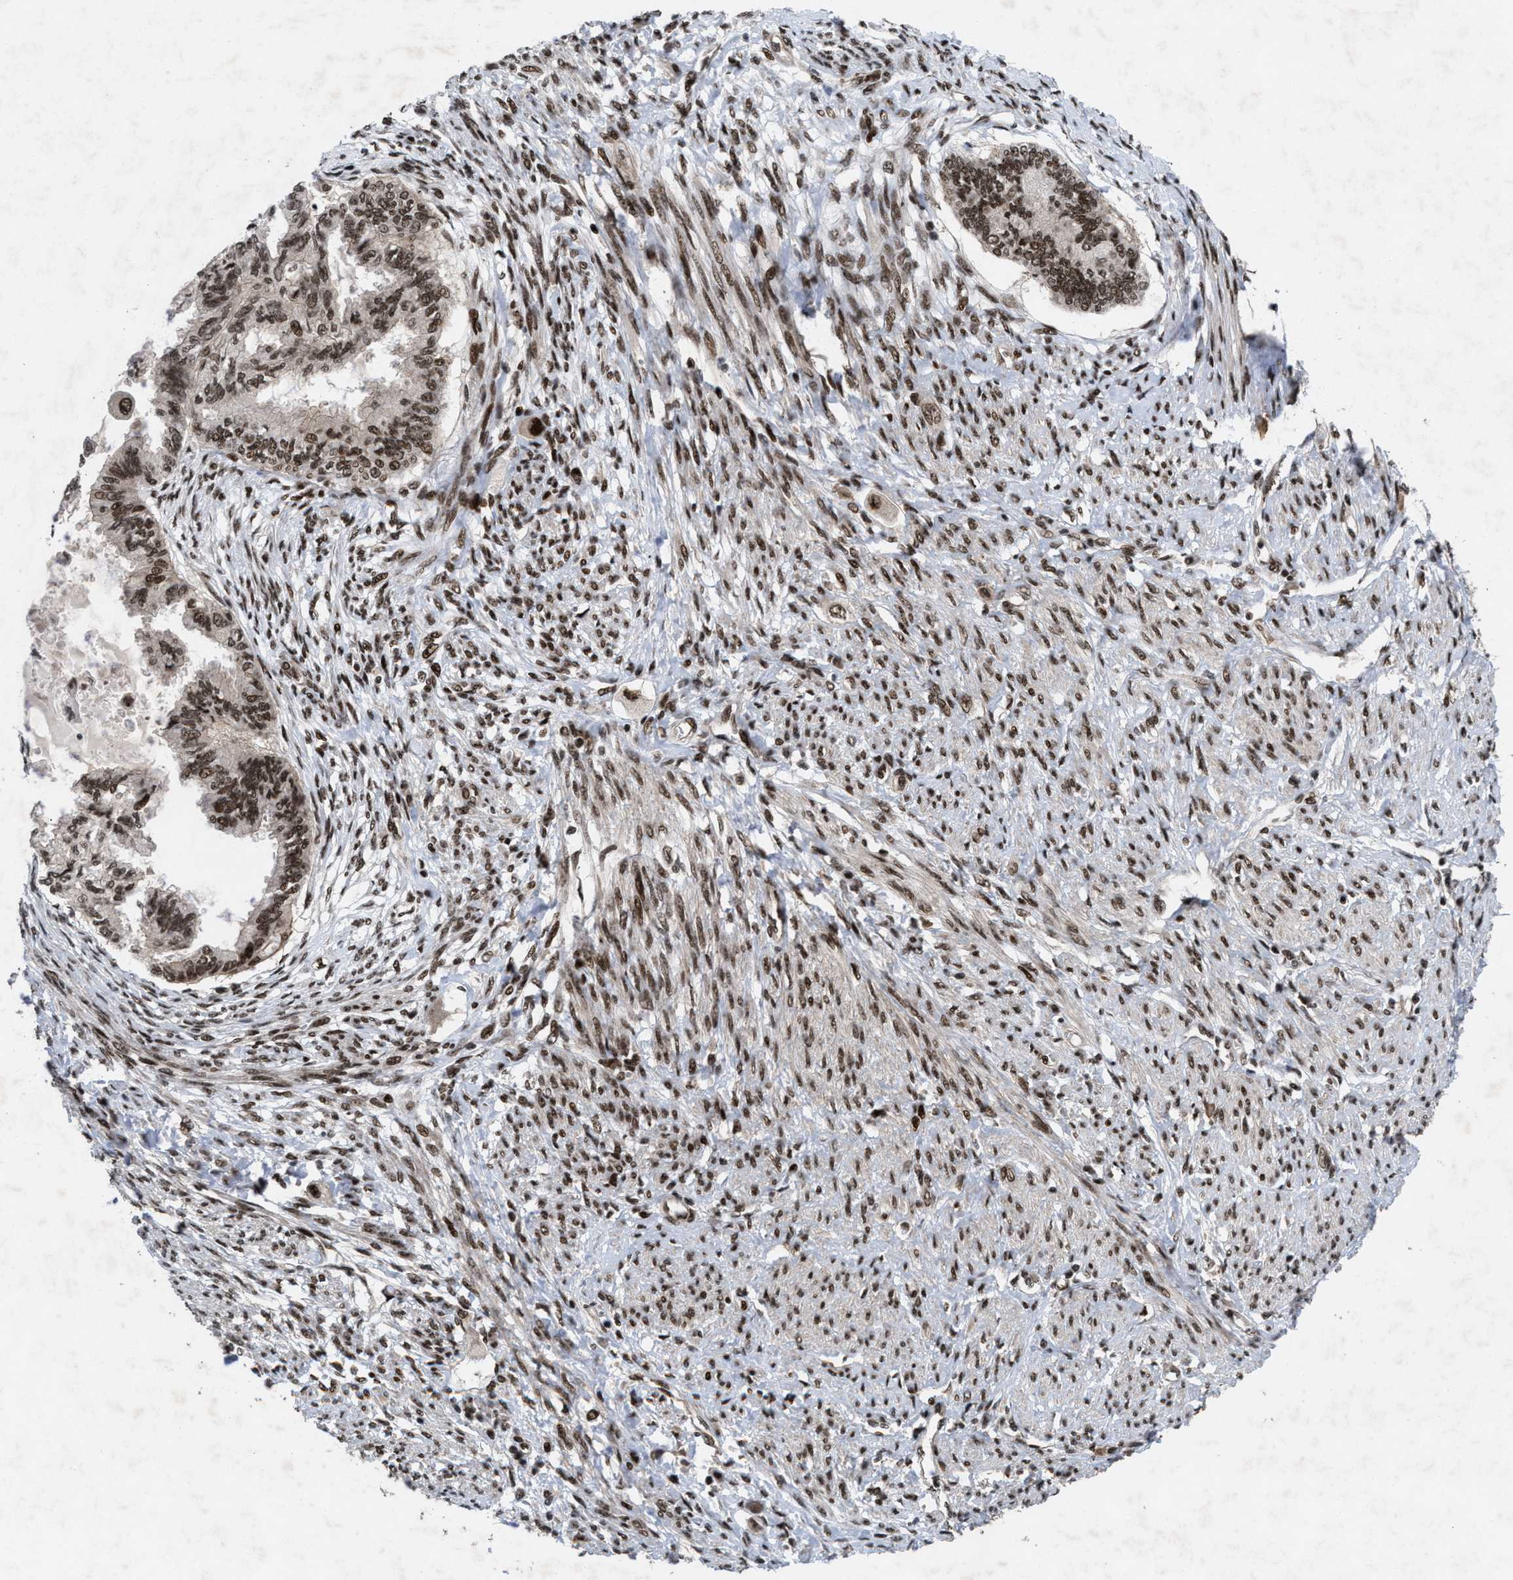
{"staining": {"intensity": "moderate", "quantity": ">75%", "location": "nuclear"}, "tissue": "cervical cancer", "cell_type": "Tumor cells", "image_type": "cancer", "snomed": [{"axis": "morphology", "description": "Normal tissue, NOS"}, {"axis": "morphology", "description": "Adenocarcinoma, NOS"}, {"axis": "topography", "description": "Cervix"}, {"axis": "topography", "description": "Endometrium"}], "caption": "Protein analysis of cervical cancer tissue reveals moderate nuclear positivity in approximately >75% of tumor cells.", "gene": "WIZ", "patient": {"sex": "female", "age": 86}}